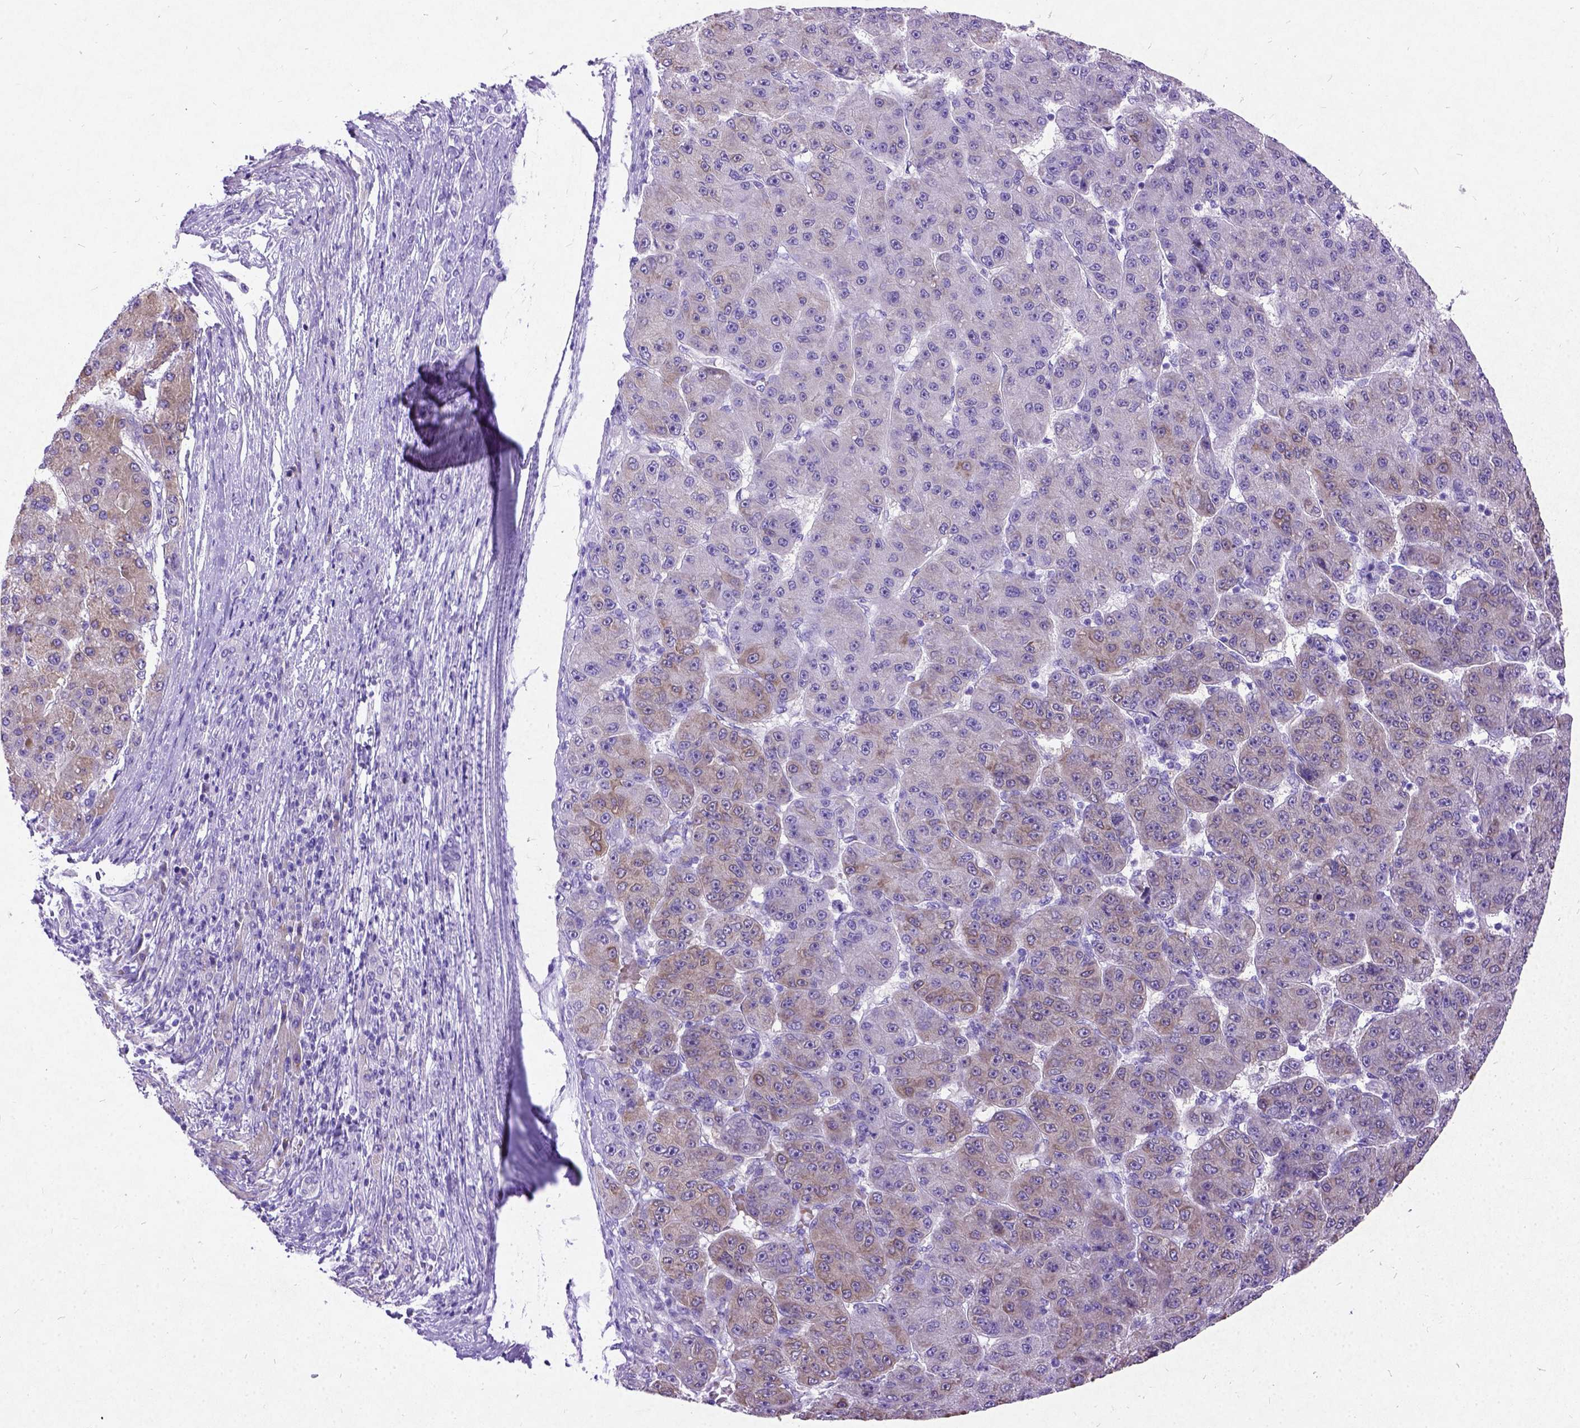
{"staining": {"intensity": "weak", "quantity": "25%-75%", "location": "cytoplasmic/membranous"}, "tissue": "liver cancer", "cell_type": "Tumor cells", "image_type": "cancer", "snomed": [{"axis": "morphology", "description": "Carcinoma, Hepatocellular, NOS"}, {"axis": "topography", "description": "Liver"}], "caption": "Immunohistochemical staining of human liver cancer (hepatocellular carcinoma) displays low levels of weak cytoplasmic/membranous protein staining in about 25%-75% of tumor cells.", "gene": "NEUROD4", "patient": {"sex": "male", "age": 67}}